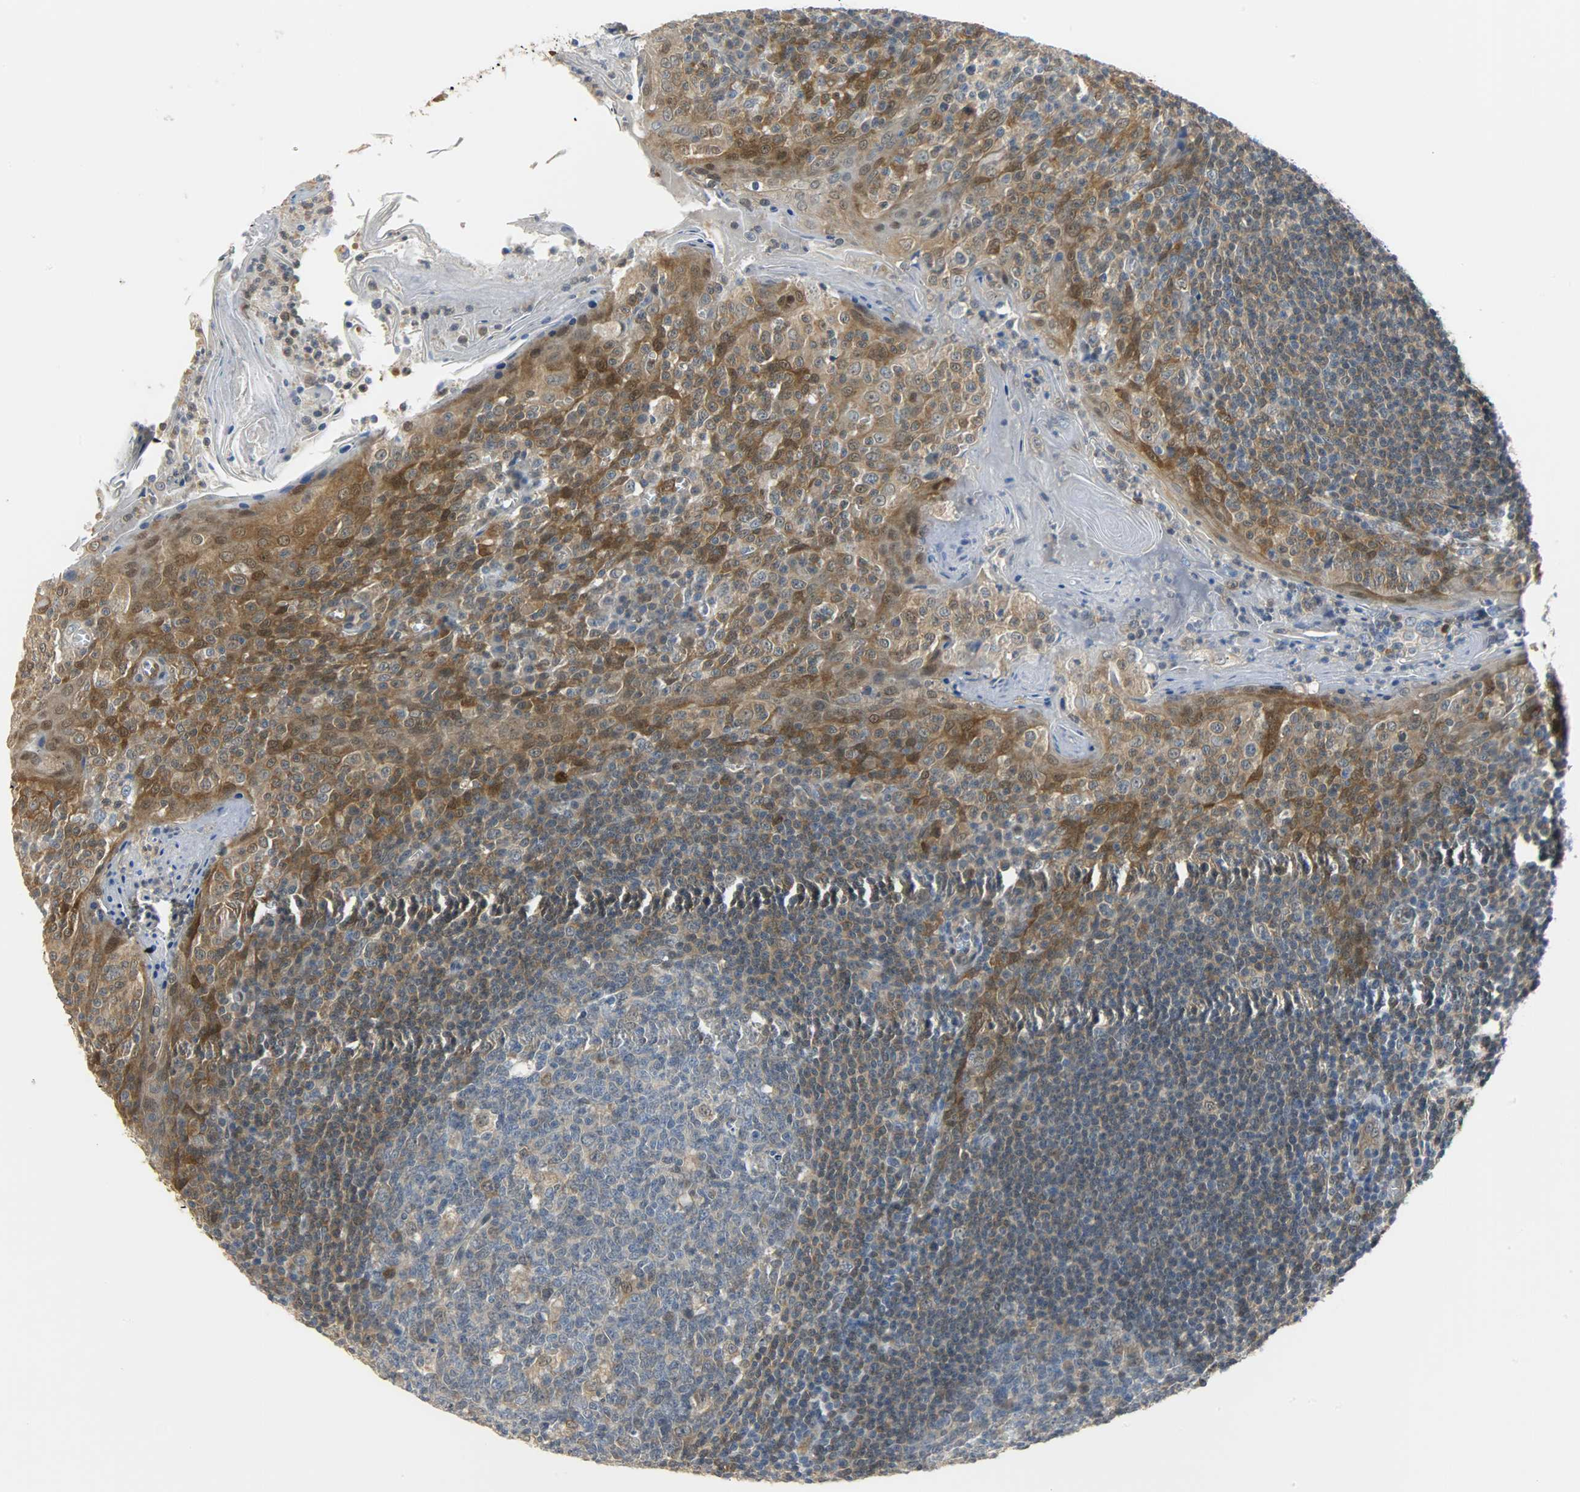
{"staining": {"intensity": "moderate", "quantity": ">75%", "location": "cytoplasmic/membranous"}, "tissue": "tonsil", "cell_type": "Germinal center cells", "image_type": "normal", "snomed": [{"axis": "morphology", "description": "Normal tissue, NOS"}, {"axis": "topography", "description": "Tonsil"}], "caption": "This micrograph demonstrates immunohistochemistry staining of benign human tonsil, with medium moderate cytoplasmic/membranous expression in about >75% of germinal center cells.", "gene": "EIF4EBP1", "patient": {"sex": "male", "age": 31}}